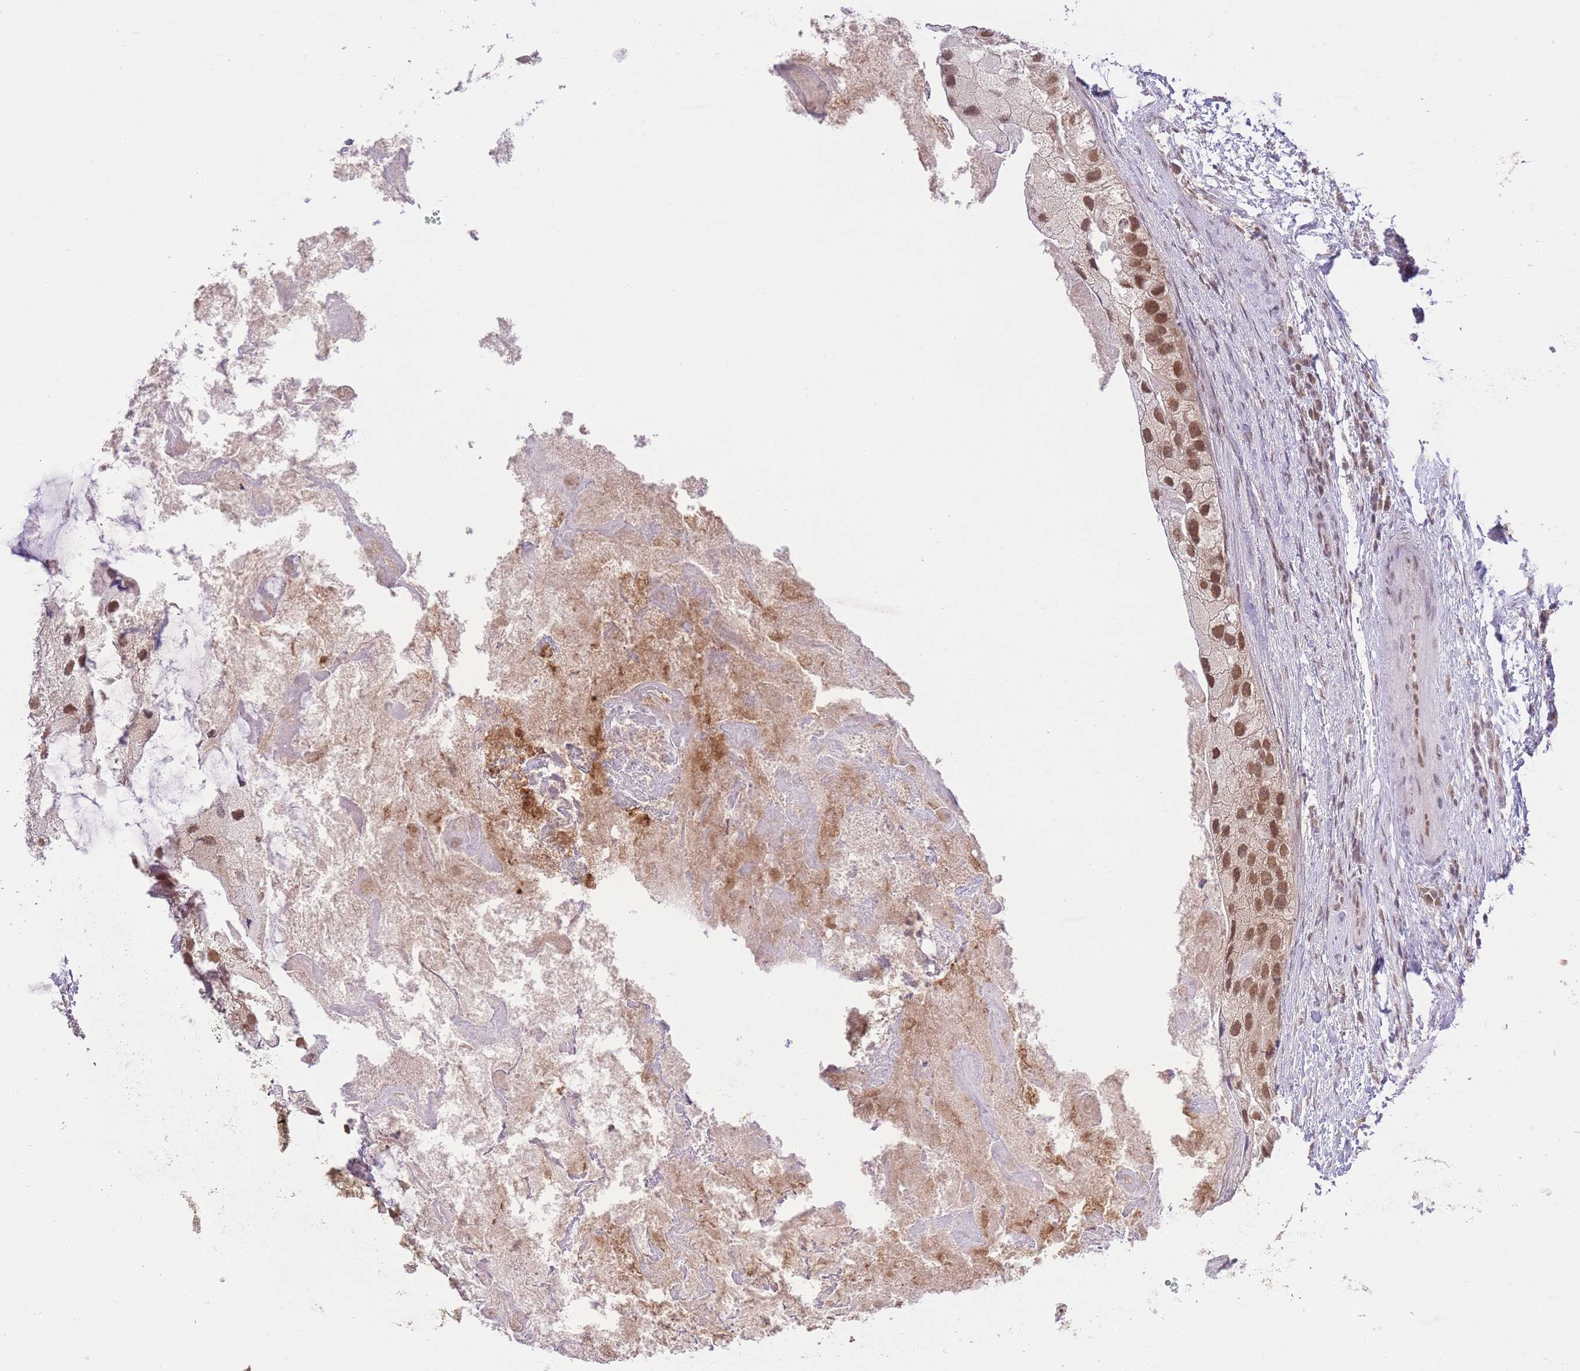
{"staining": {"intensity": "moderate", "quantity": ">75%", "location": "nuclear"}, "tissue": "prostate cancer", "cell_type": "Tumor cells", "image_type": "cancer", "snomed": [{"axis": "morphology", "description": "Adenocarcinoma, High grade"}, {"axis": "topography", "description": "Prostate"}], "caption": "Protein positivity by immunohistochemistry demonstrates moderate nuclear positivity in about >75% of tumor cells in prostate cancer (adenocarcinoma (high-grade)).", "gene": "TMED3", "patient": {"sex": "male", "age": 62}}